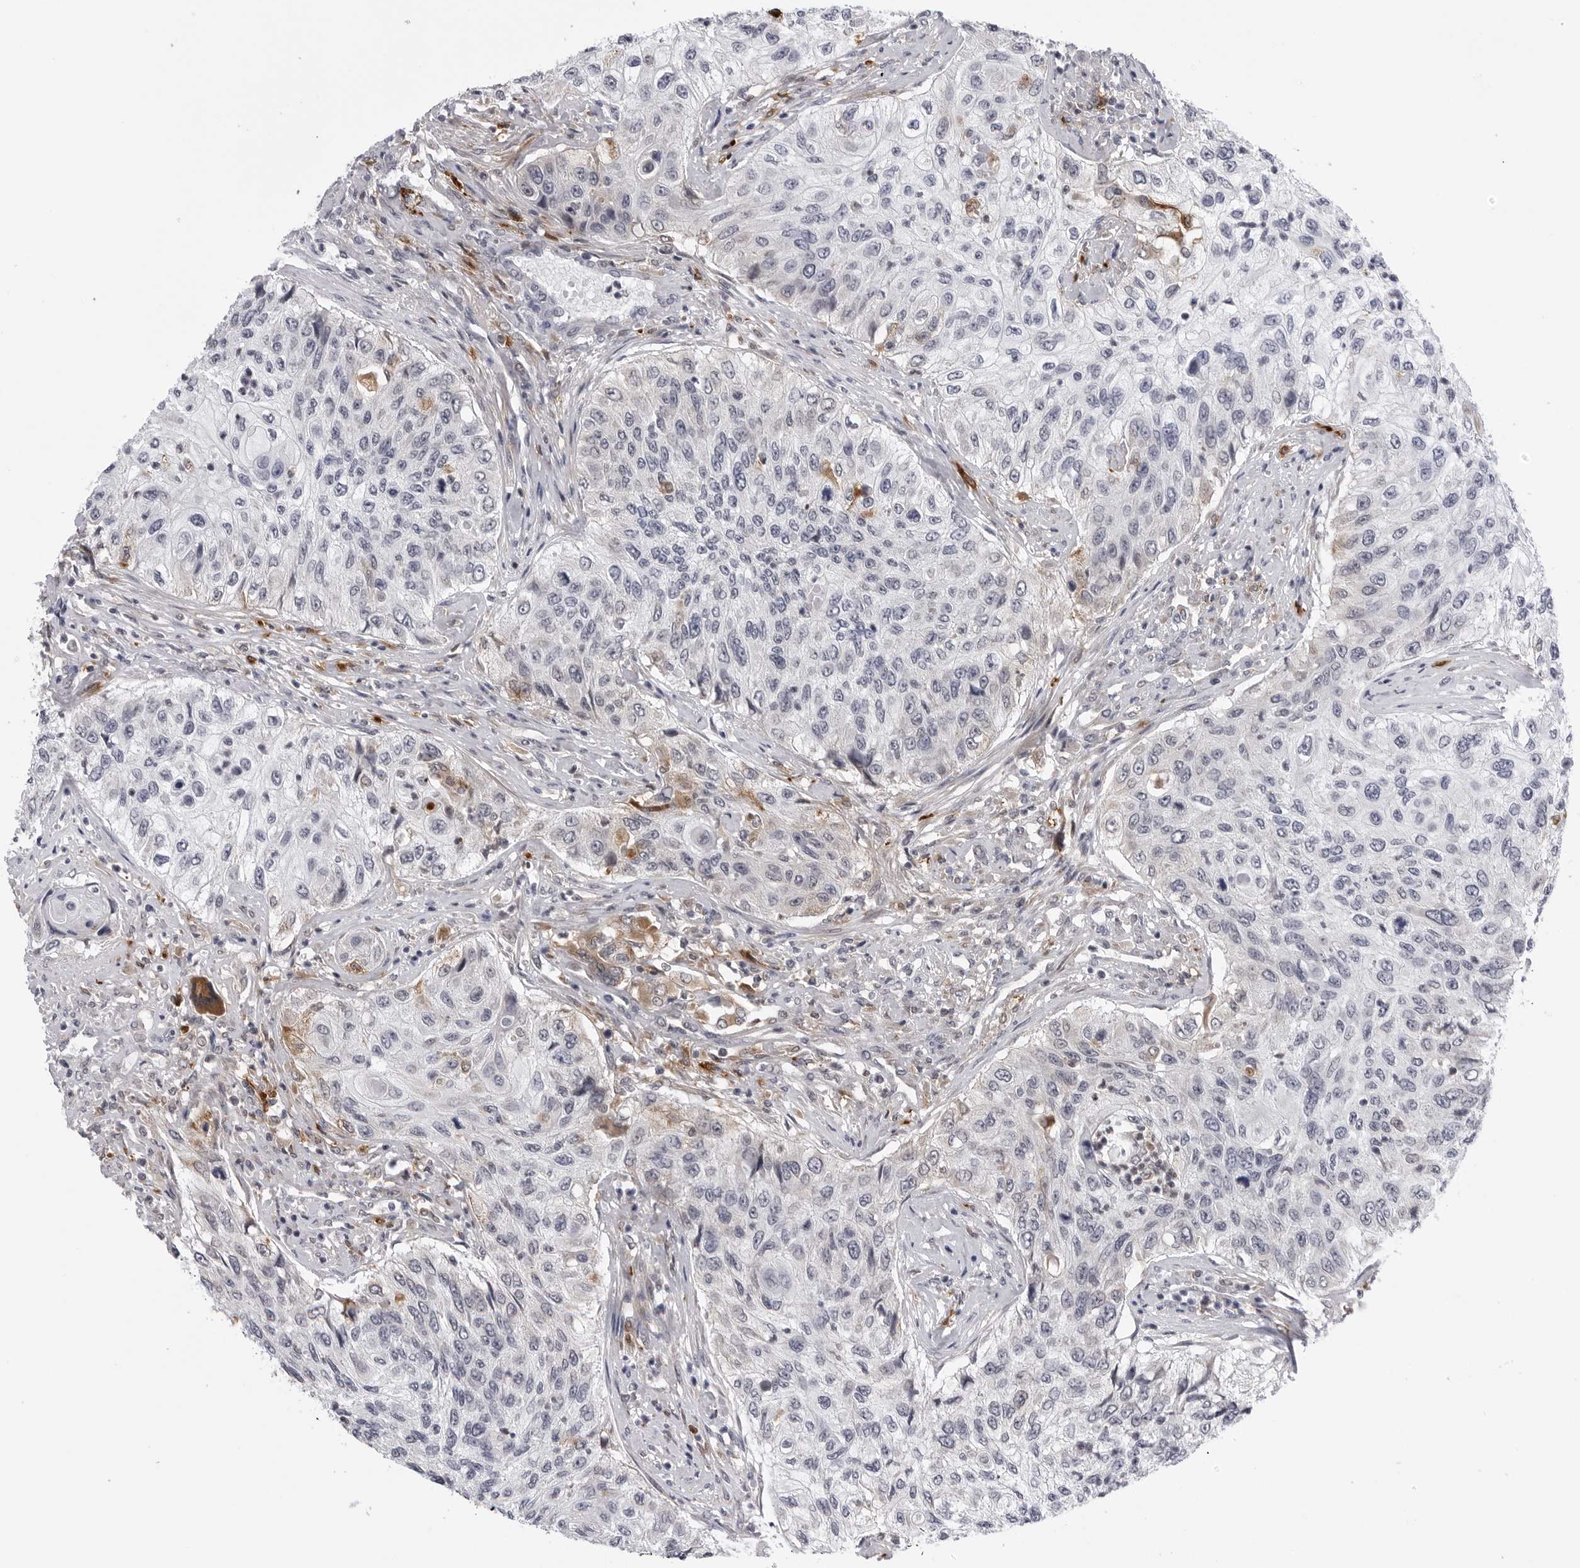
{"staining": {"intensity": "negative", "quantity": "none", "location": "none"}, "tissue": "urothelial cancer", "cell_type": "Tumor cells", "image_type": "cancer", "snomed": [{"axis": "morphology", "description": "Urothelial carcinoma, High grade"}, {"axis": "topography", "description": "Urinary bladder"}], "caption": "IHC of urothelial cancer shows no positivity in tumor cells.", "gene": "CDK20", "patient": {"sex": "female", "age": 60}}